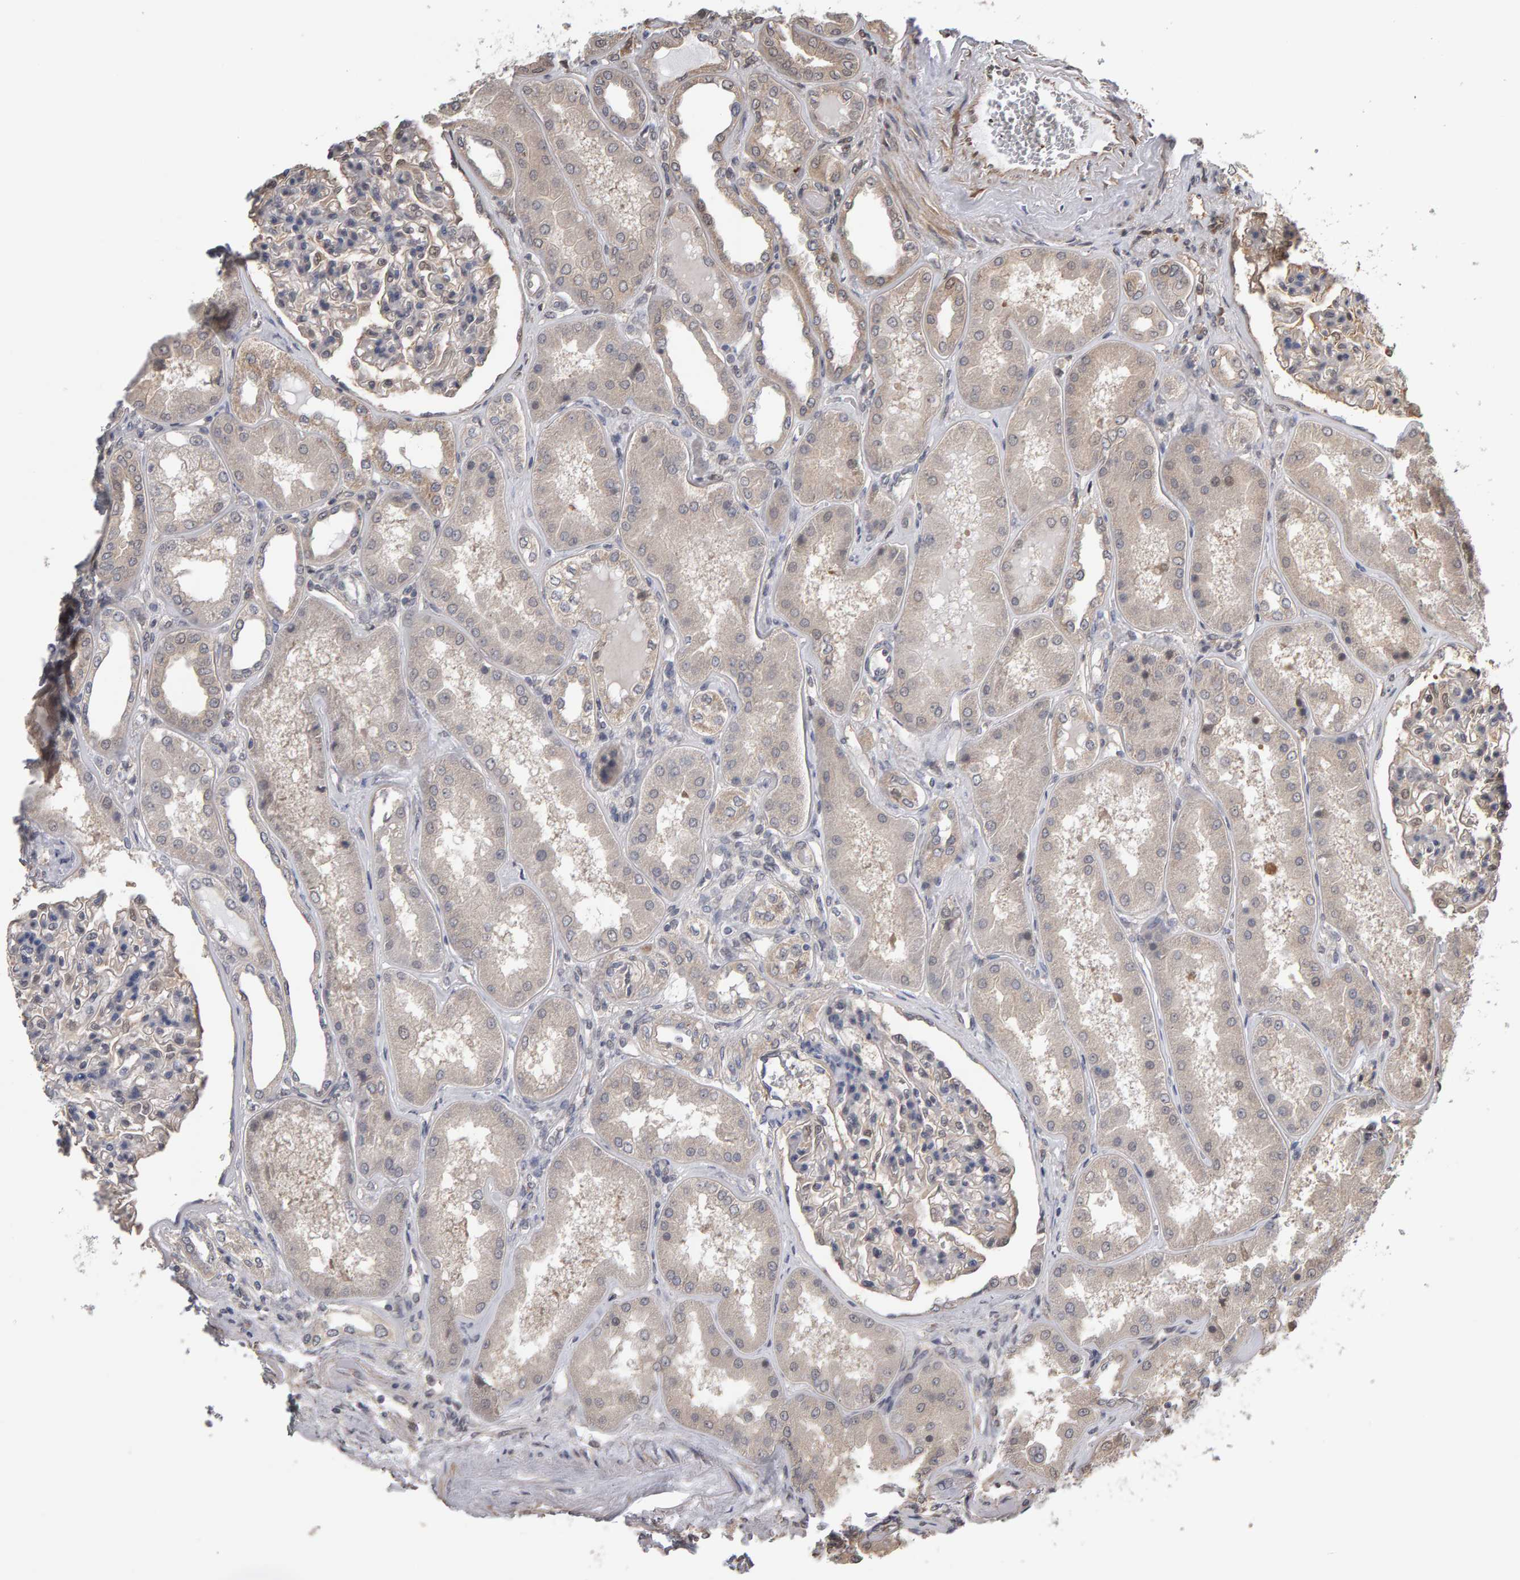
{"staining": {"intensity": "weak", "quantity": "25%-75%", "location": "cytoplasmic/membranous"}, "tissue": "kidney", "cell_type": "Cells in glomeruli", "image_type": "normal", "snomed": [{"axis": "morphology", "description": "Normal tissue, NOS"}, {"axis": "topography", "description": "Kidney"}], "caption": "A micrograph of human kidney stained for a protein shows weak cytoplasmic/membranous brown staining in cells in glomeruli. (Stains: DAB in brown, nuclei in blue, Microscopy: brightfield microscopy at high magnification).", "gene": "COASY", "patient": {"sex": "female", "age": 56}}